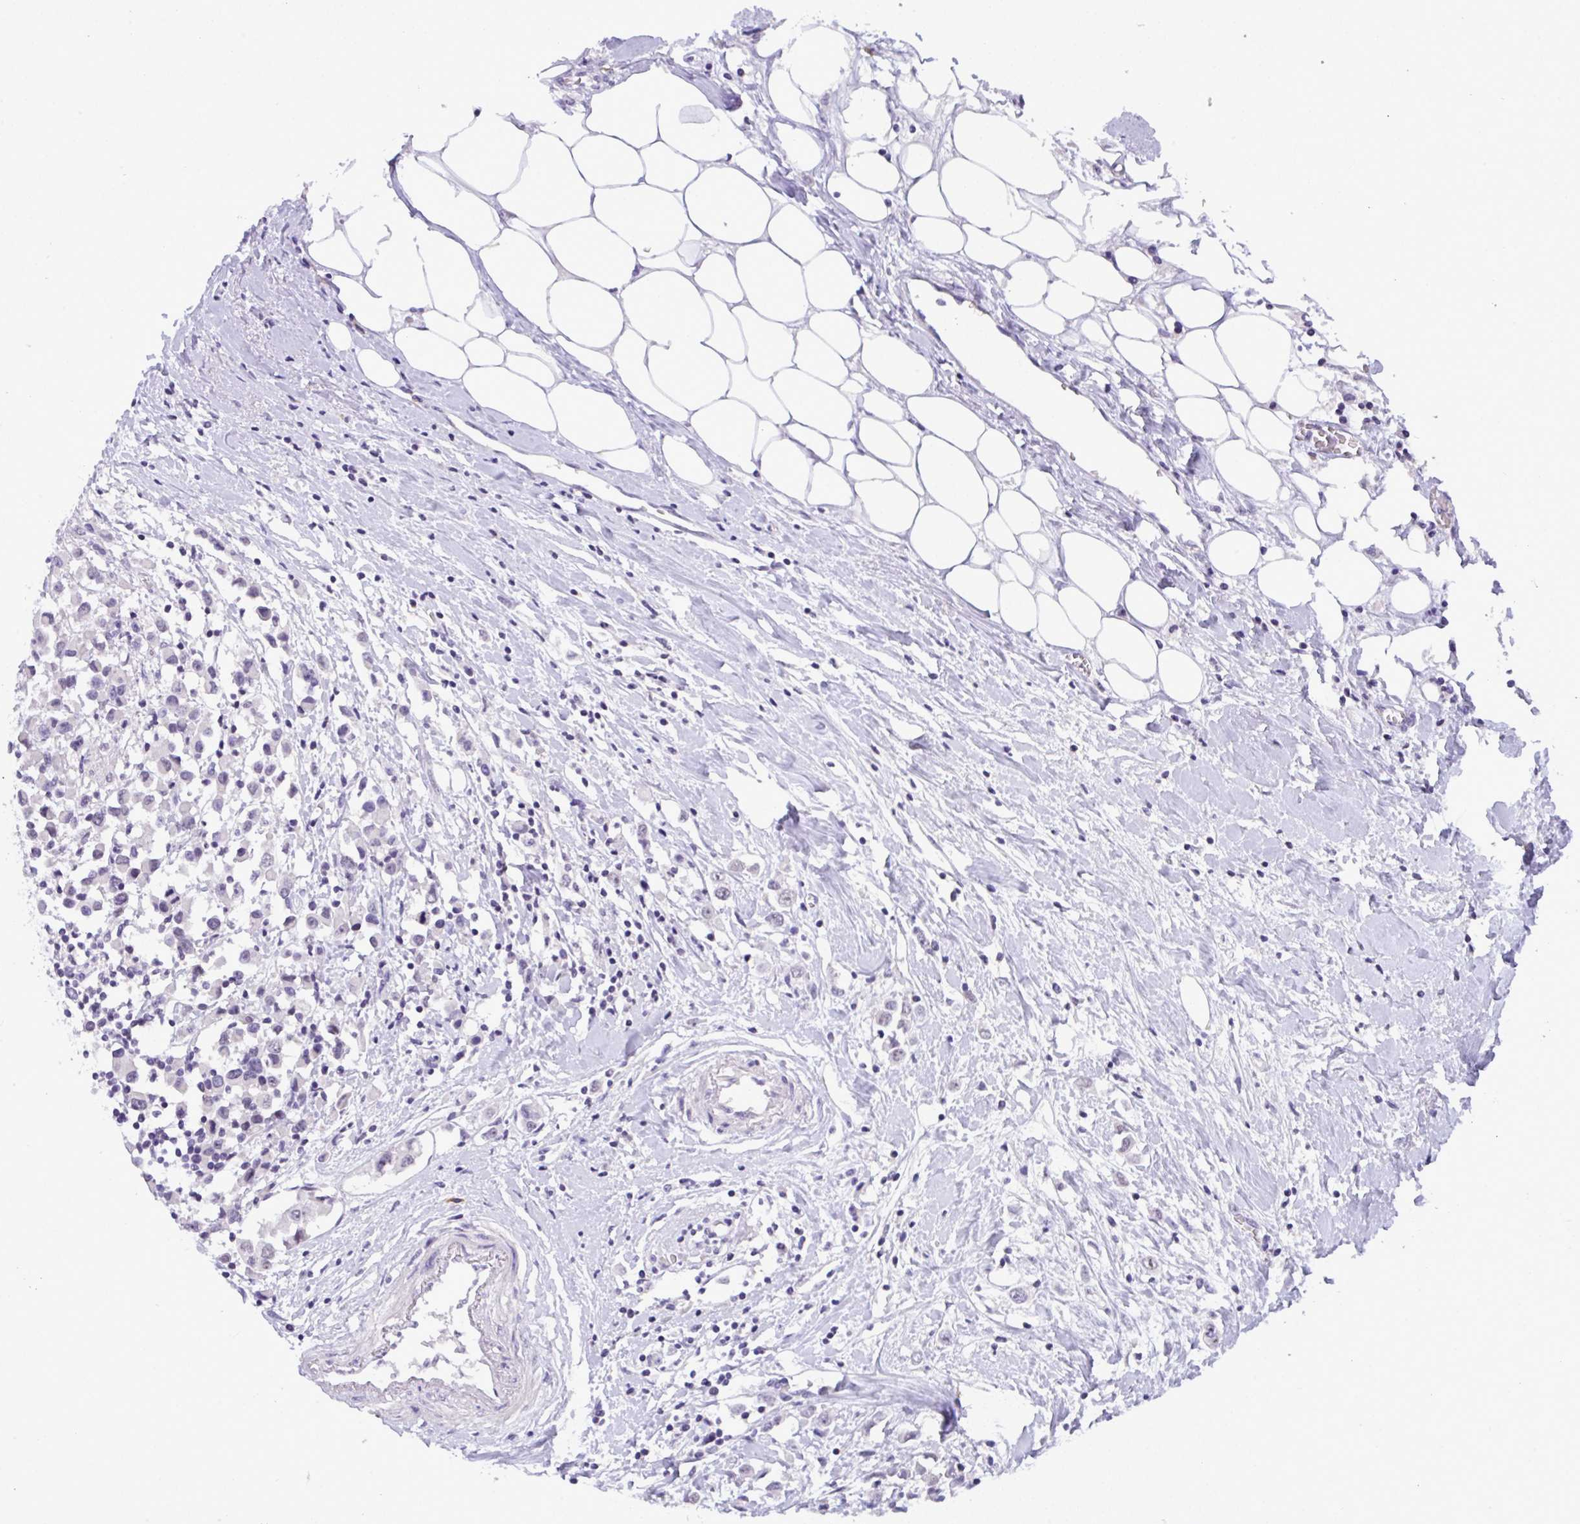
{"staining": {"intensity": "negative", "quantity": "none", "location": "none"}, "tissue": "breast cancer", "cell_type": "Tumor cells", "image_type": "cancer", "snomed": [{"axis": "morphology", "description": "Duct carcinoma"}, {"axis": "topography", "description": "Breast"}], "caption": "IHC micrograph of neoplastic tissue: breast cancer stained with DAB shows no significant protein staining in tumor cells. (Stains: DAB (3,3'-diaminobenzidine) immunohistochemistry with hematoxylin counter stain, Microscopy: brightfield microscopy at high magnification).", "gene": "YBX2", "patient": {"sex": "female", "age": 61}}